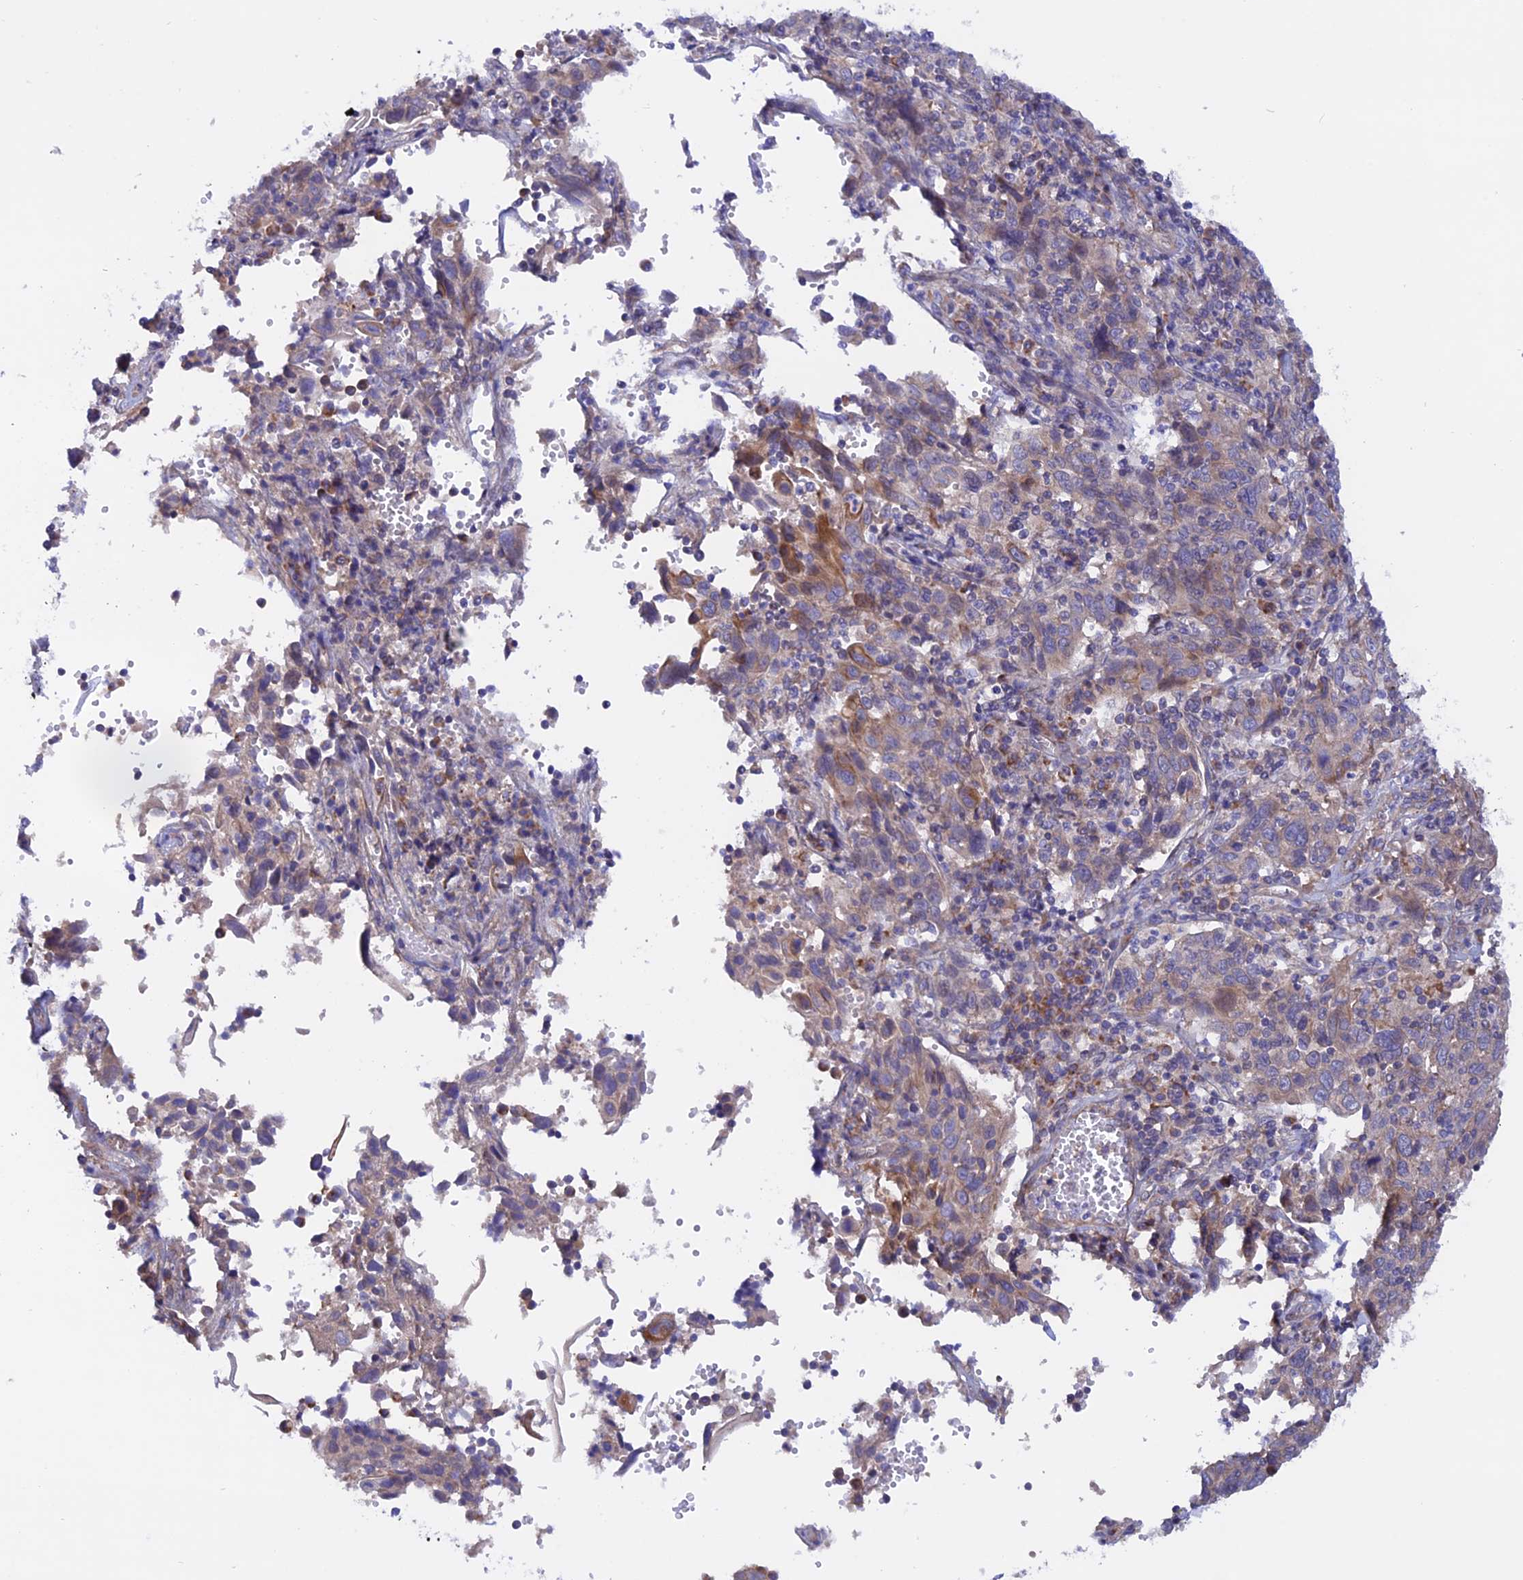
{"staining": {"intensity": "moderate", "quantity": "<25%", "location": "cytoplasmic/membranous"}, "tissue": "cervical cancer", "cell_type": "Tumor cells", "image_type": "cancer", "snomed": [{"axis": "morphology", "description": "Squamous cell carcinoma, NOS"}, {"axis": "topography", "description": "Cervix"}], "caption": "A high-resolution histopathology image shows immunohistochemistry staining of cervical cancer, which exhibits moderate cytoplasmic/membranous positivity in approximately <25% of tumor cells.", "gene": "HYCC1", "patient": {"sex": "female", "age": 46}}